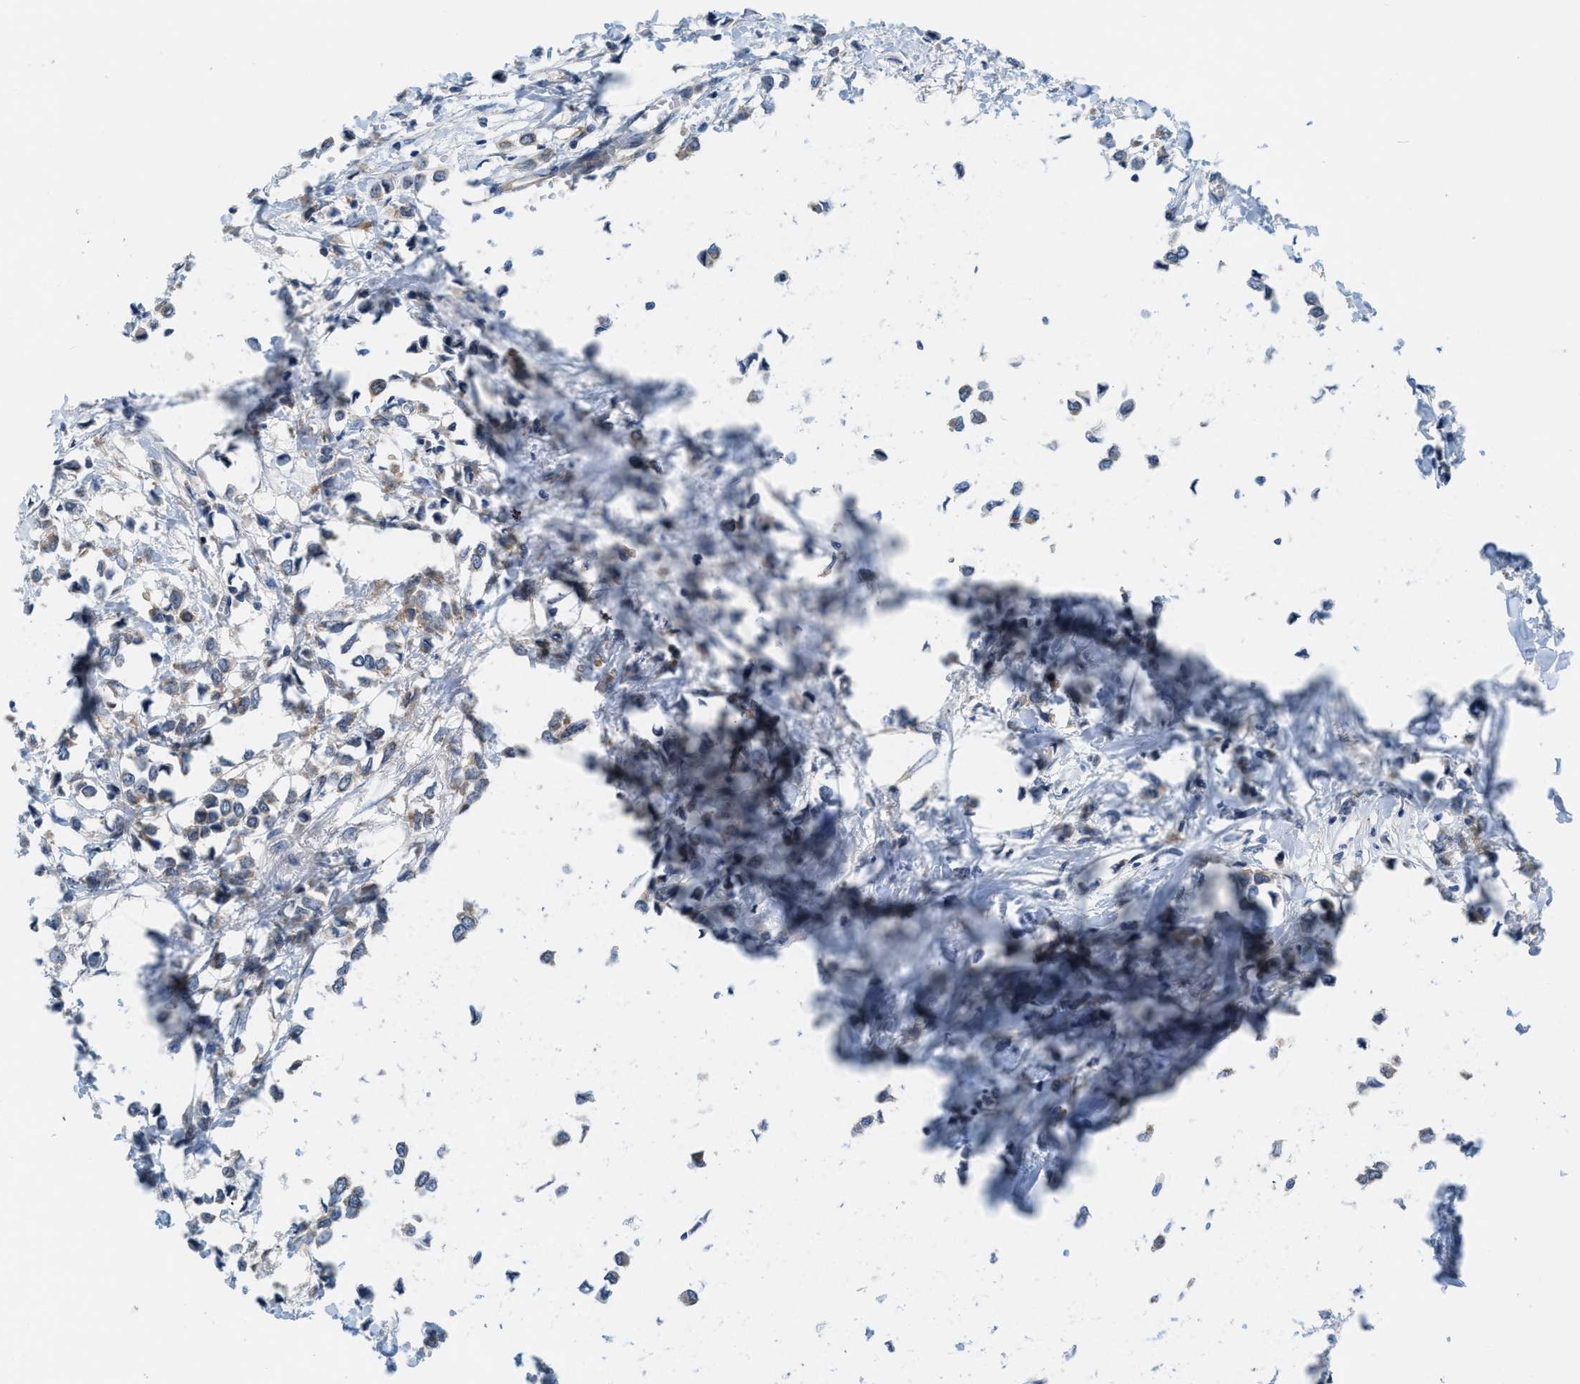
{"staining": {"intensity": "weak", "quantity": ">75%", "location": "cytoplasmic/membranous"}, "tissue": "breast cancer", "cell_type": "Tumor cells", "image_type": "cancer", "snomed": [{"axis": "morphology", "description": "Lobular carcinoma"}, {"axis": "topography", "description": "Breast"}], "caption": "An IHC image of neoplastic tissue is shown. Protein staining in brown labels weak cytoplasmic/membranous positivity in breast cancer (lobular carcinoma) within tumor cells.", "gene": "MYO18A", "patient": {"sex": "female", "age": 51}}